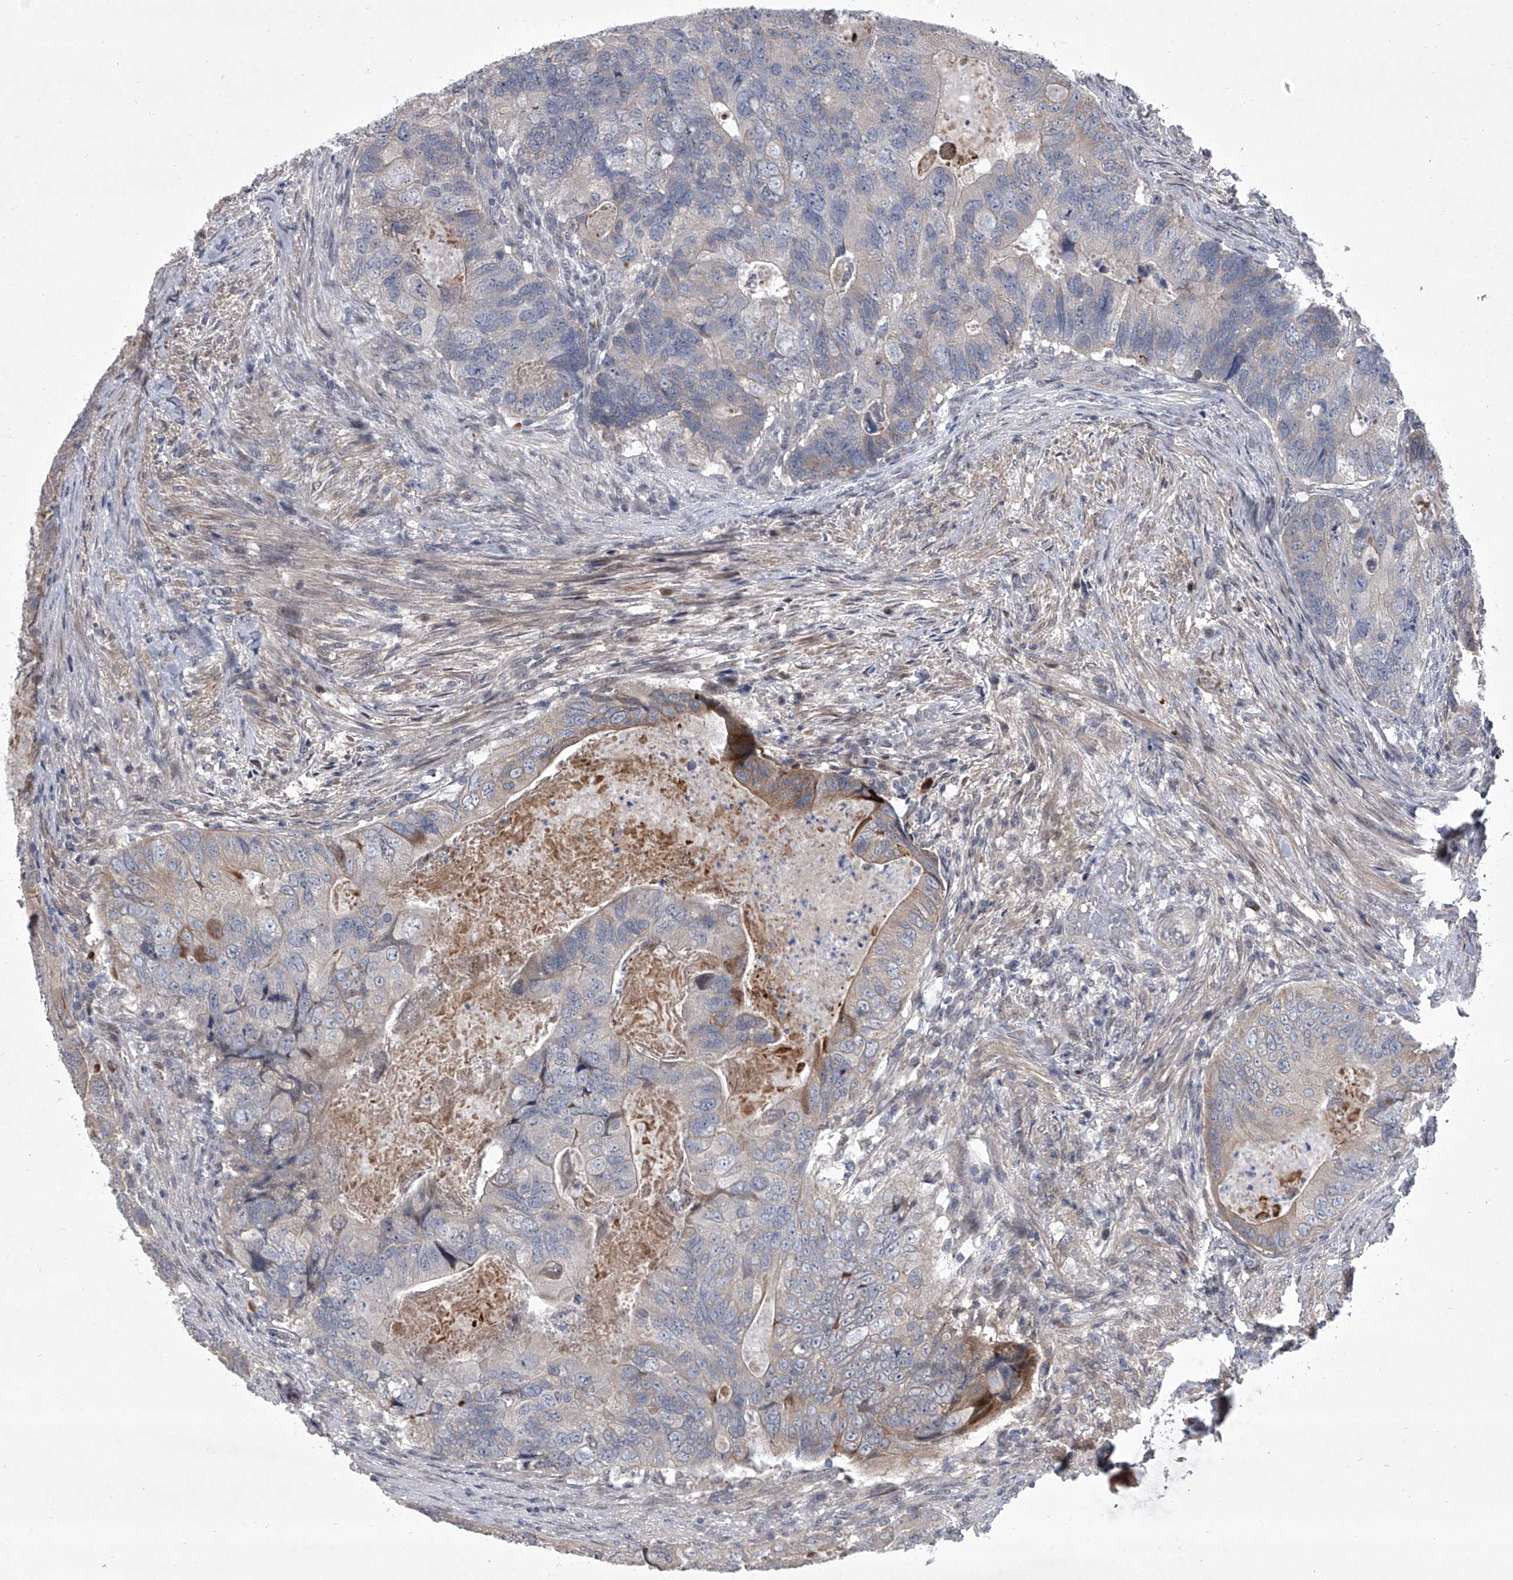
{"staining": {"intensity": "moderate", "quantity": "<25%", "location": "cytoplasmic/membranous"}, "tissue": "colorectal cancer", "cell_type": "Tumor cells", "image_type": "cancer", "snomed": [{"axis": "morphology", "description": "Adenocarcinoma, NOS"}, {"axis": "topography", "description": "Rectum"}], "caption": "This image displays adenocarcinoma (colorectal) stained with IHC to label a protein in brown. The cytoplasmic/membranous of tumor cells show moderate positivity for the protein. Nuclei are counter-stained blue.", "gene": "HEATR6", "patient": {"sex": "male", "age": 63}}